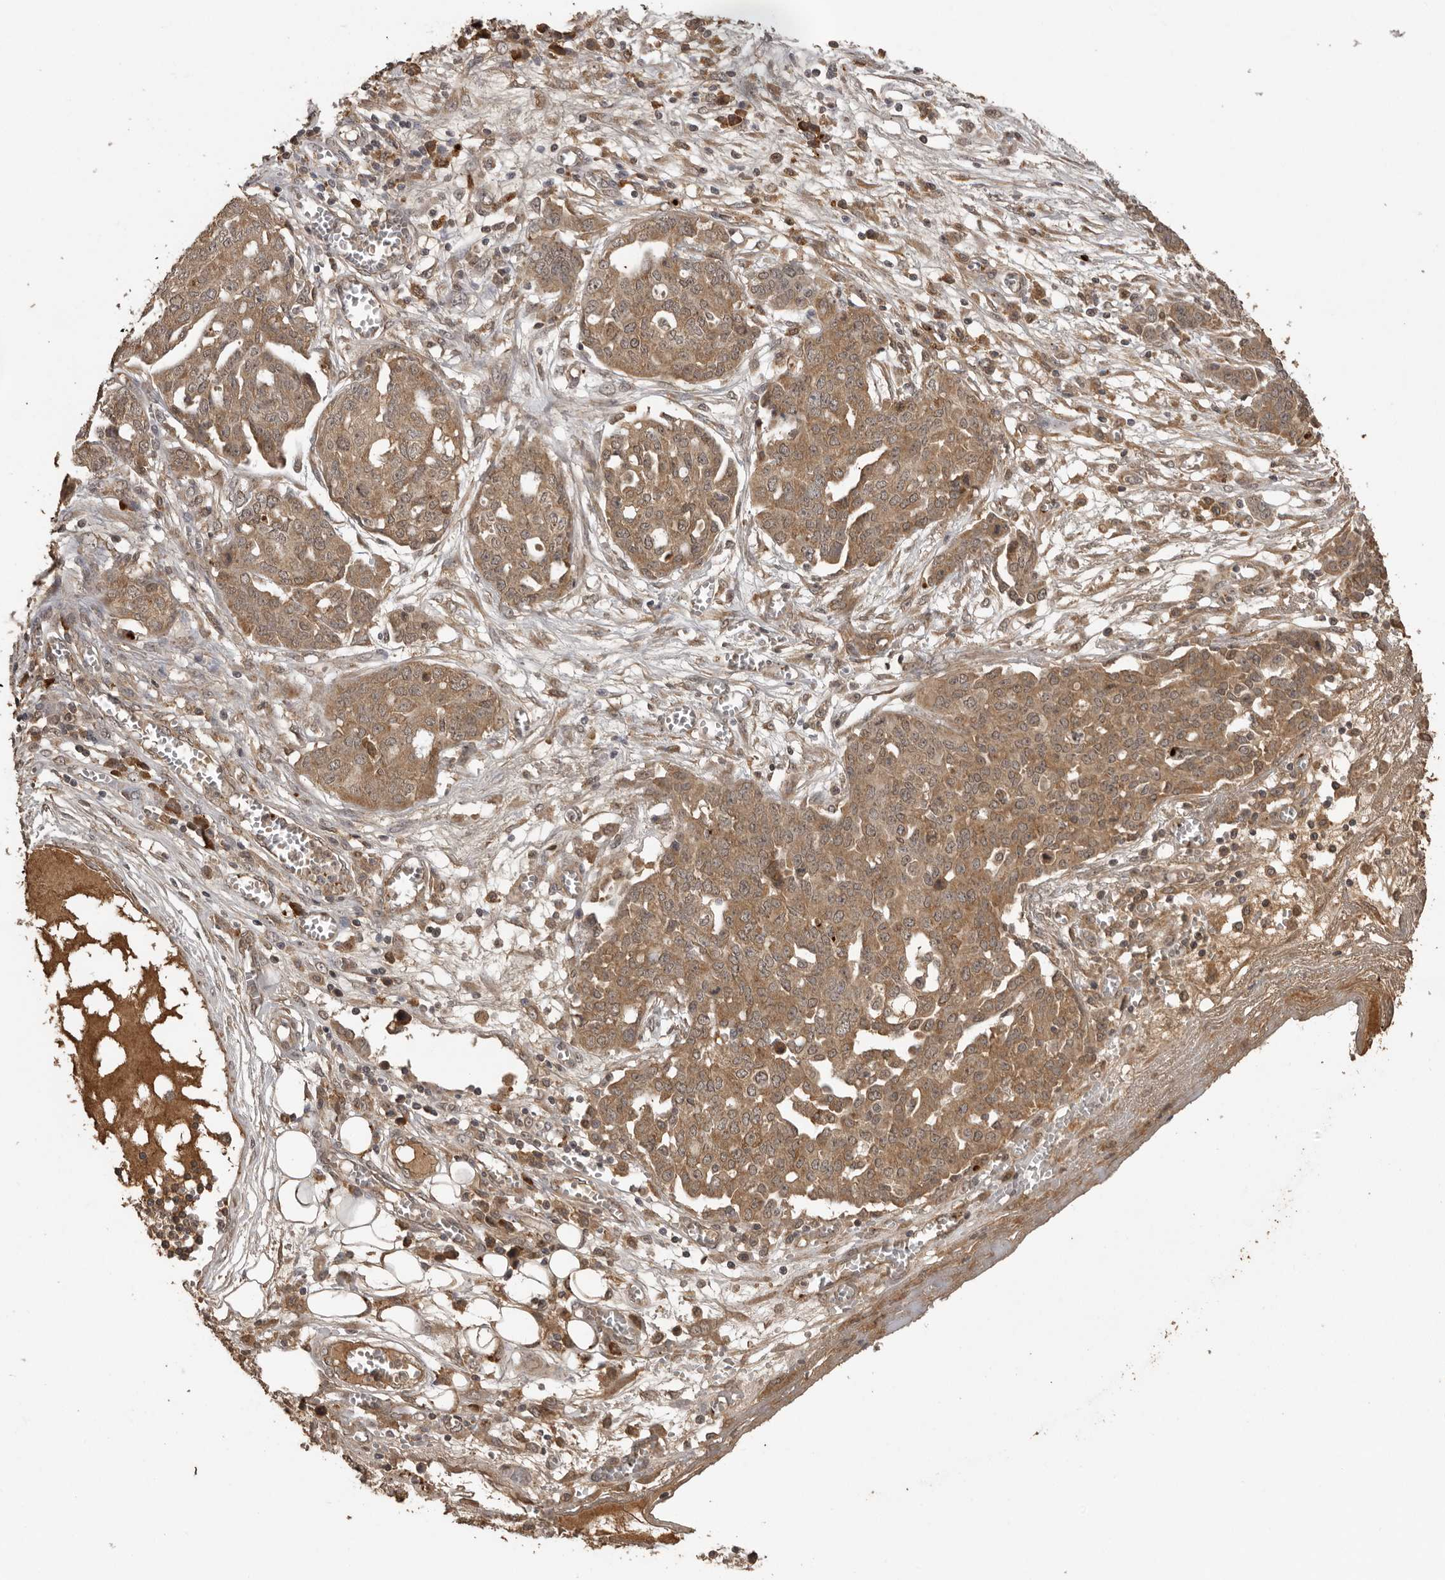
{"staining": {"intensity": "moderate", "quantity": ">75%", "location": "cytoplasmic/membranous"}, "tissue": "ovarian cancer", "cell_type": "Tumor cells", "image_type": "cancer", "snomed": [{"axis": "morphology", "description": "Cystadenocarcinoma, serous, NOS"}, {"axis": "topography", "description": "Soft tissue"}, {"axis": "topography", "description": "Ovary"}], "caption": "The immunohistochemical stain shows moderate cytoplasmic/membranous expression in tumor cells of ovarian cancer tissue. Immunohistochemistry (ihc) stains the protein of interest in brown and the nuclei are stained blue.", "gene": "CTF1", "patient": {"sex": "female", "age": 57}}